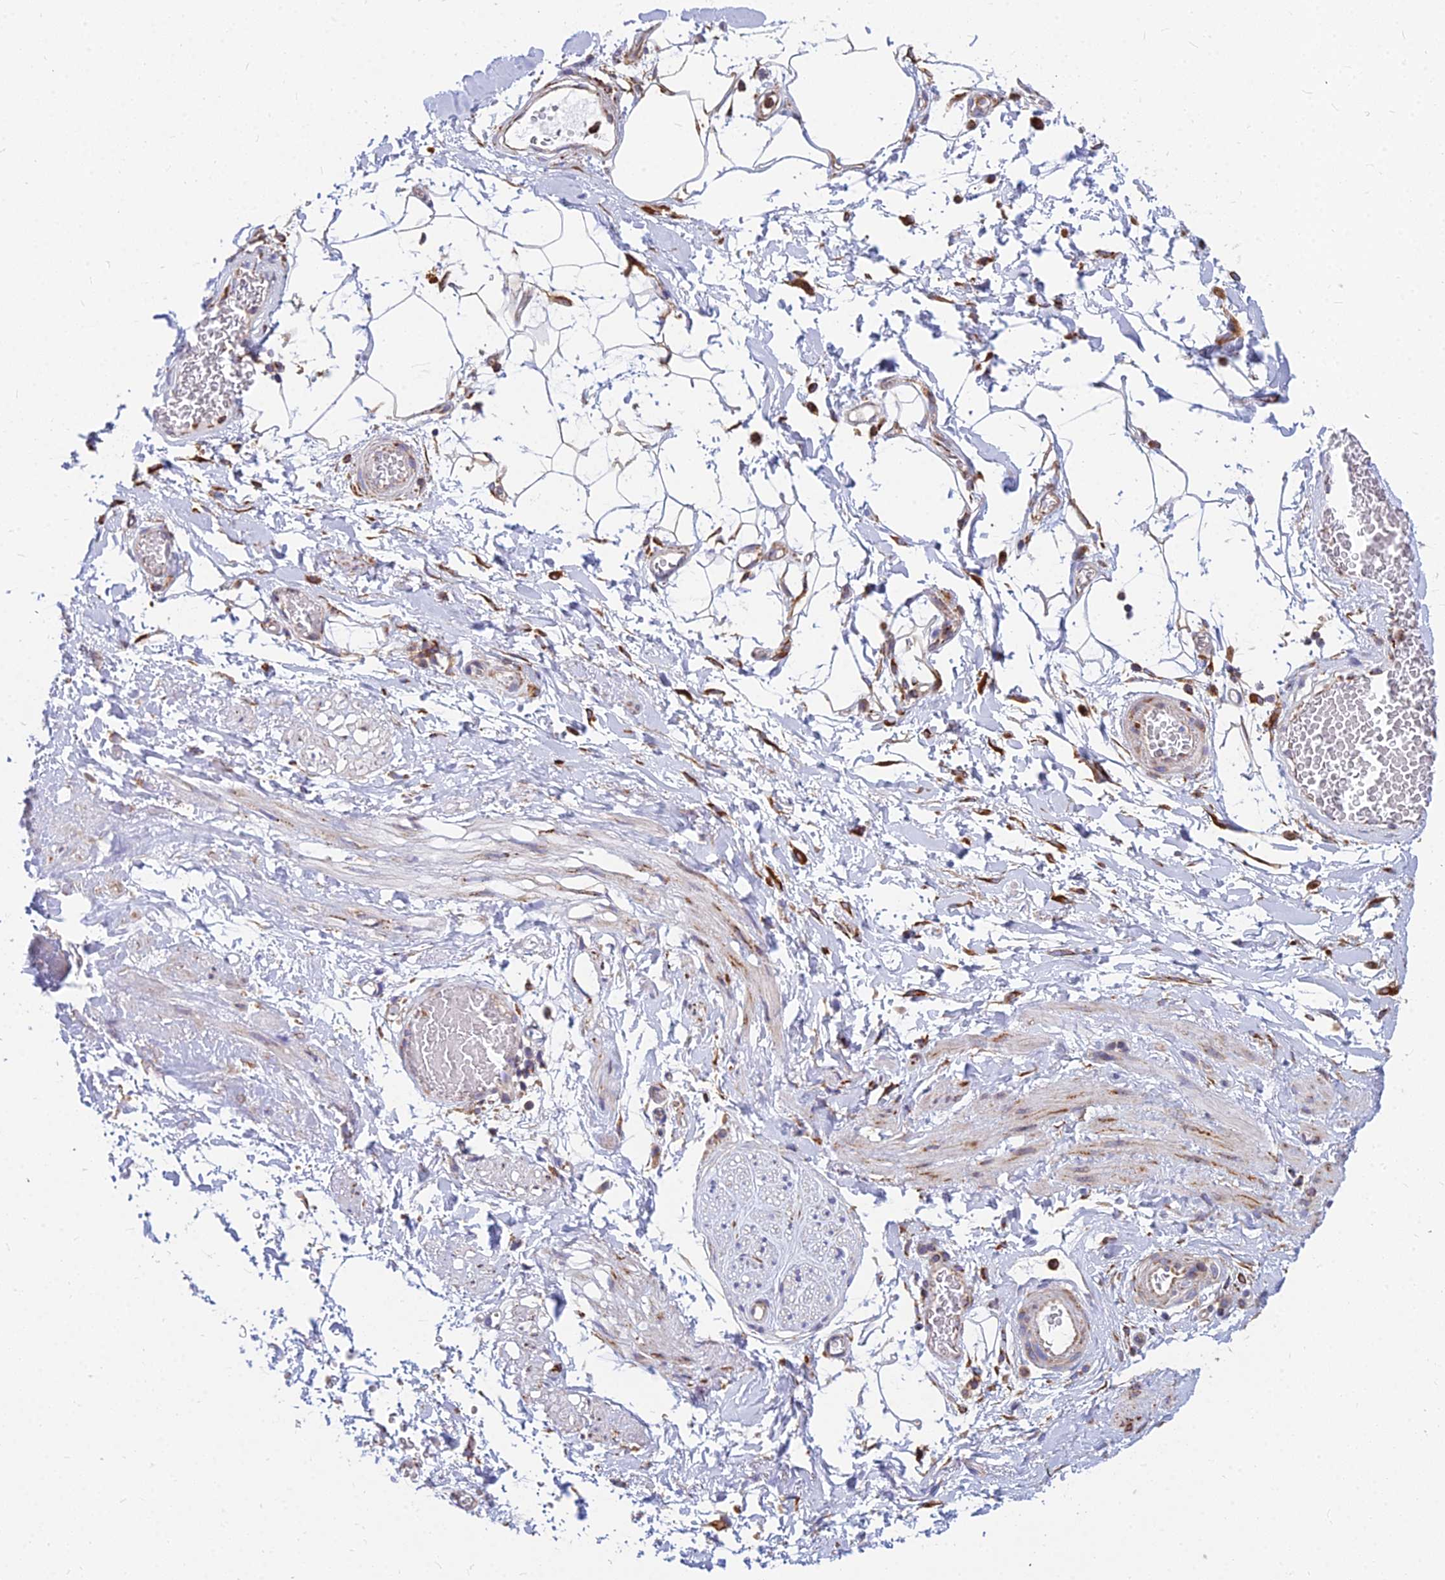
{"staining": {"intensity": "negative", "quantity": "none", "location": "none"}, "tissue": "adipose tissue", "cell_type": "Adipocytes", "image_type": "normal", "snomed": [{"axis": "morphology", "description": "Normal tissue, NOS"}, {"axis": "morphology", "description": "Adenocarcinoma, NOS"}, {"axis": "topography", "description": "Rectum"}, {"axis": "topography", "description": "Vagina"}, {"axis": "topography", "description": "Peripheral nerve tissue"}], "caption": "This is an immunohistochemistry (IHC) photomicrograph of unremarkable adipose tissue. There is no expression in adipocytes.", "gene": "CCT6A", "patient": {"sex": "female", "age": 71}}